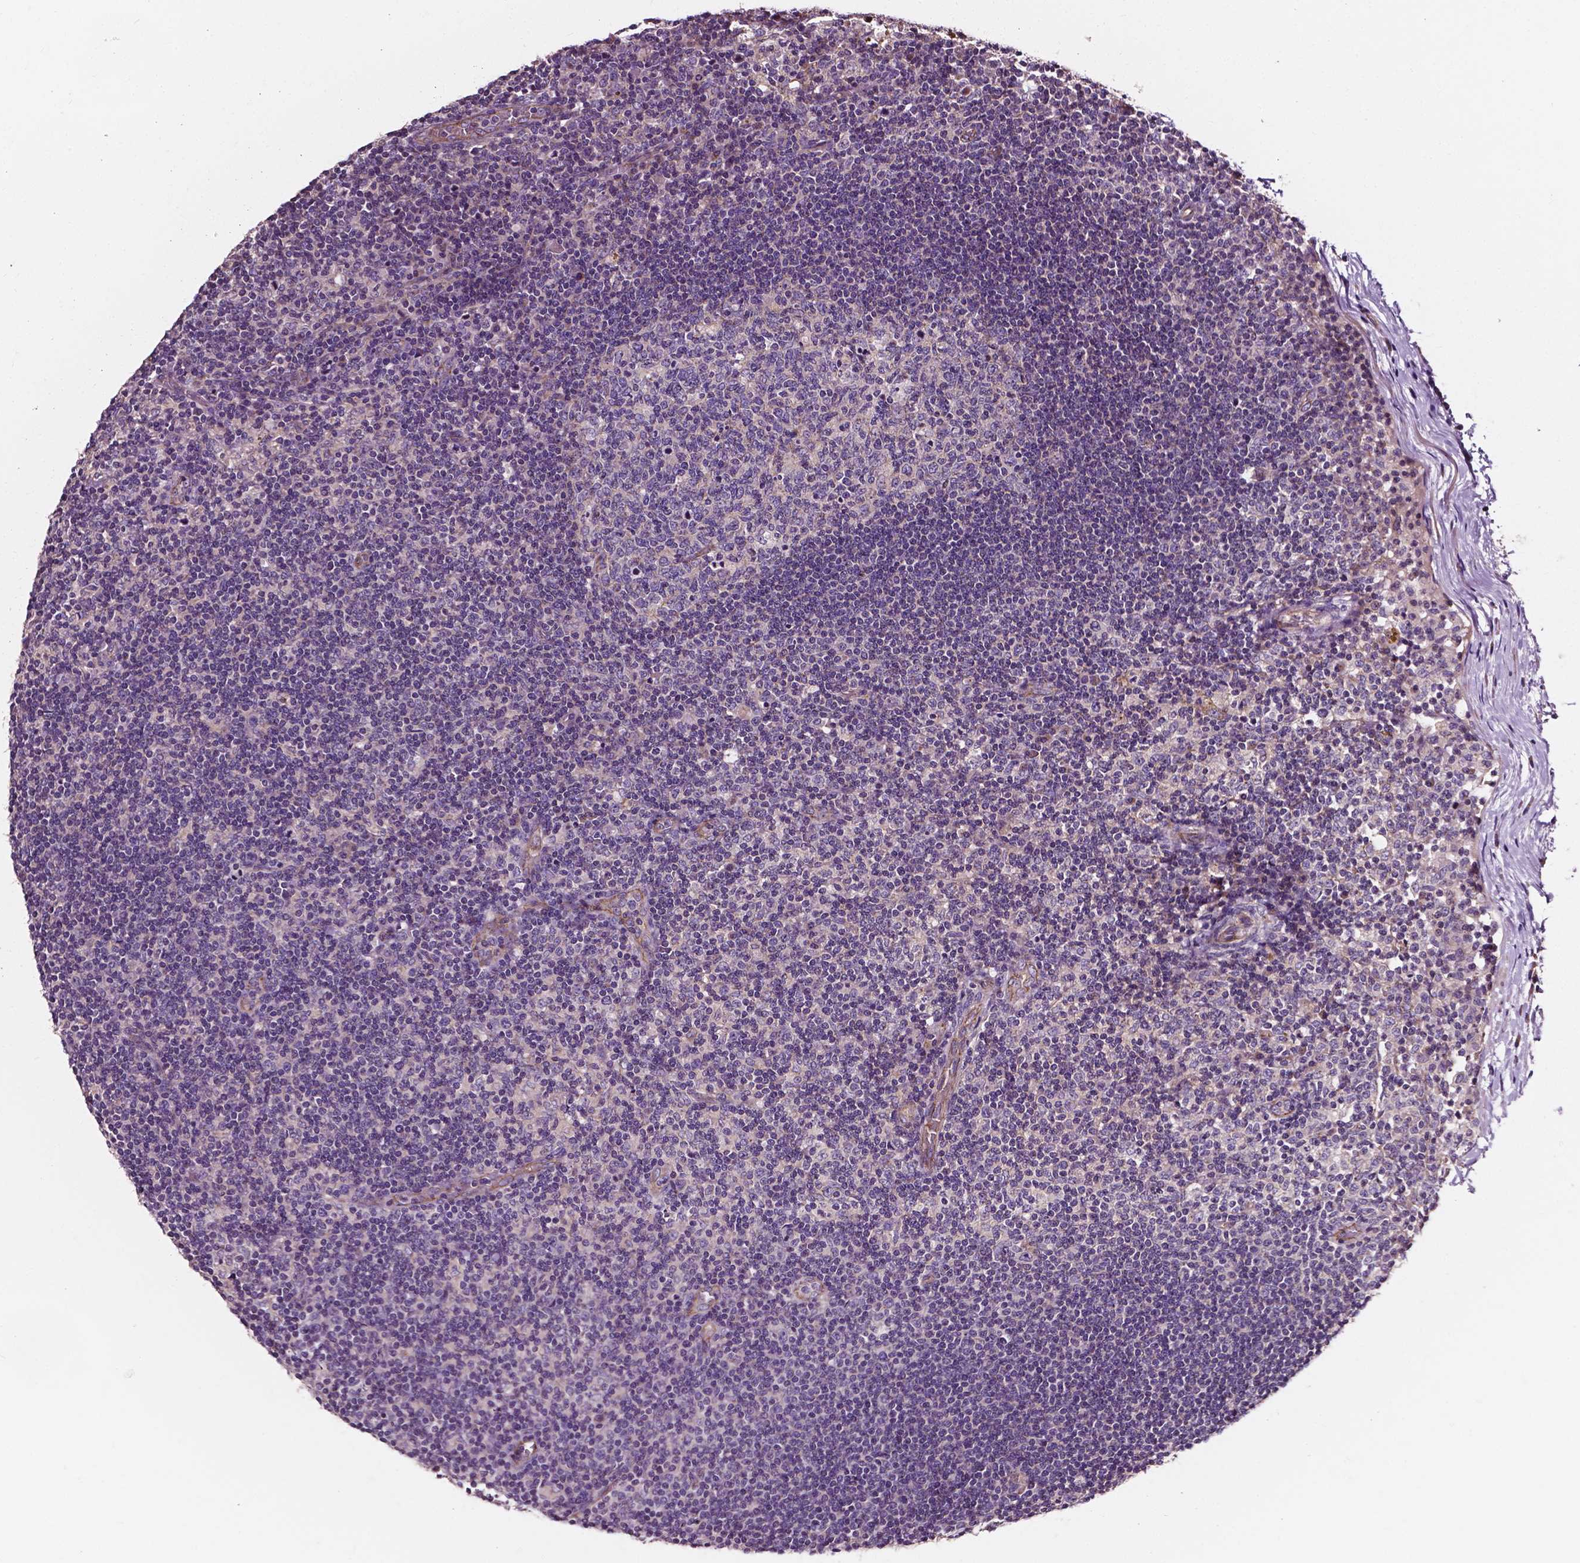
{"staining": {"intensity": "negative", "quantity": "none", "location": "none"}, "tissue": "lymph node", "cell_type": "Germinal center cells", "image_type": "normal", "snomed": [{"axis": "morphology", "description": "Normal tissue, NOS"}, {"axis": "topography", "description": "Lymph node"}], "caption": "Immunohistochemistry image of unremarkable human lymph node stained for a protein (brown), which demonstrates no expression in germinal center cells.", "gene": "ATG16L1", "patient": {"sex": "female", "age": 72}}